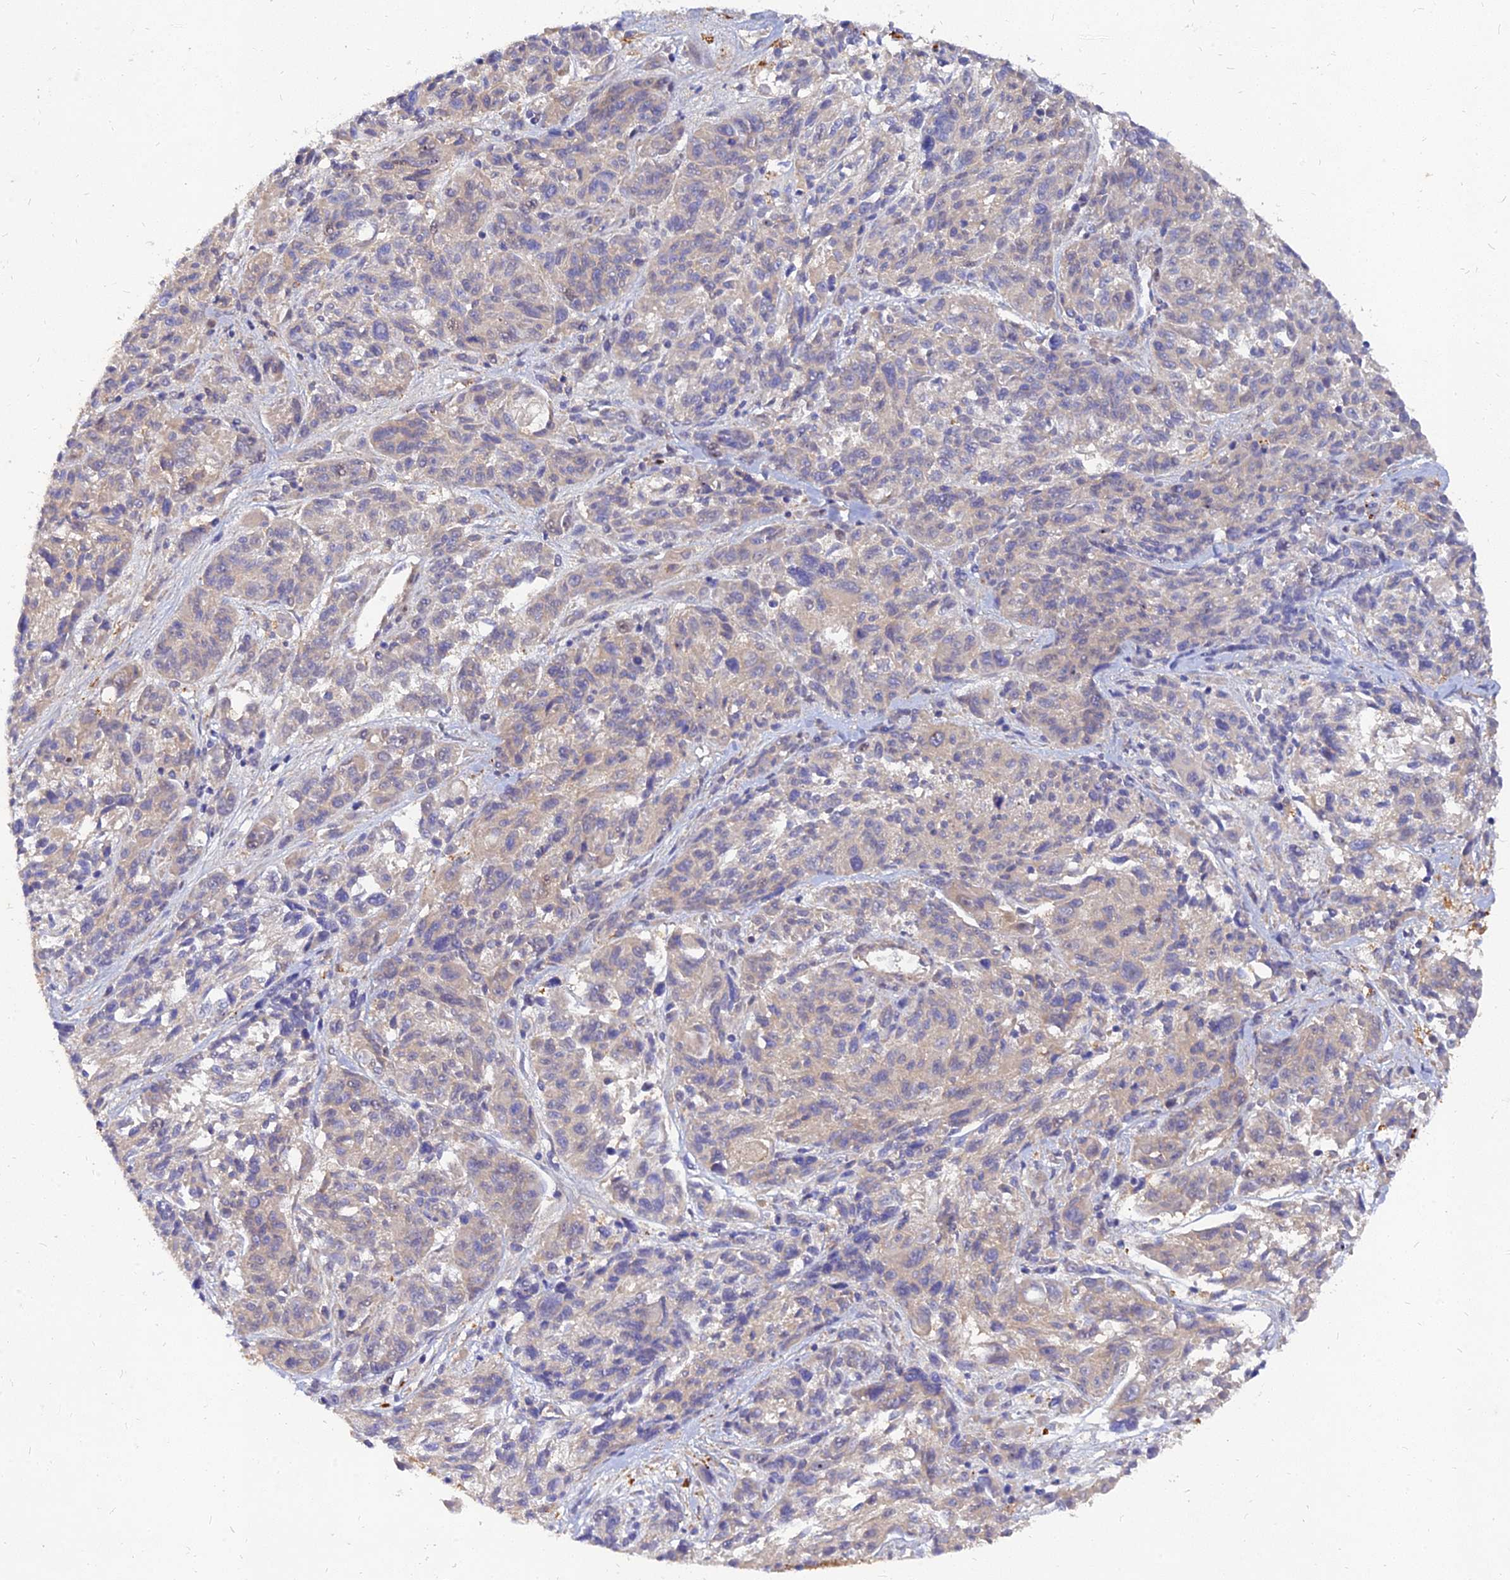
{"staining": {"intensity": "negative", "quantity": "none", "location": "none"}, "tissue": "melanoma", "cell_type": "Tumor cells", "image_type": "cancer", "snomed": [{"axis": "morphology", "description": "Malignant melanoma, NOS"}, {"axis": "topography", "description": "Skin"}], "caption": "This photomicrograph is of melanoma stained with IHC to label a protein in brown with the nuclei are counter-stained blue. There is no staining in tumor cells.", "gene": "MROH1", "patient": {"sex": "male", "age": 53}}